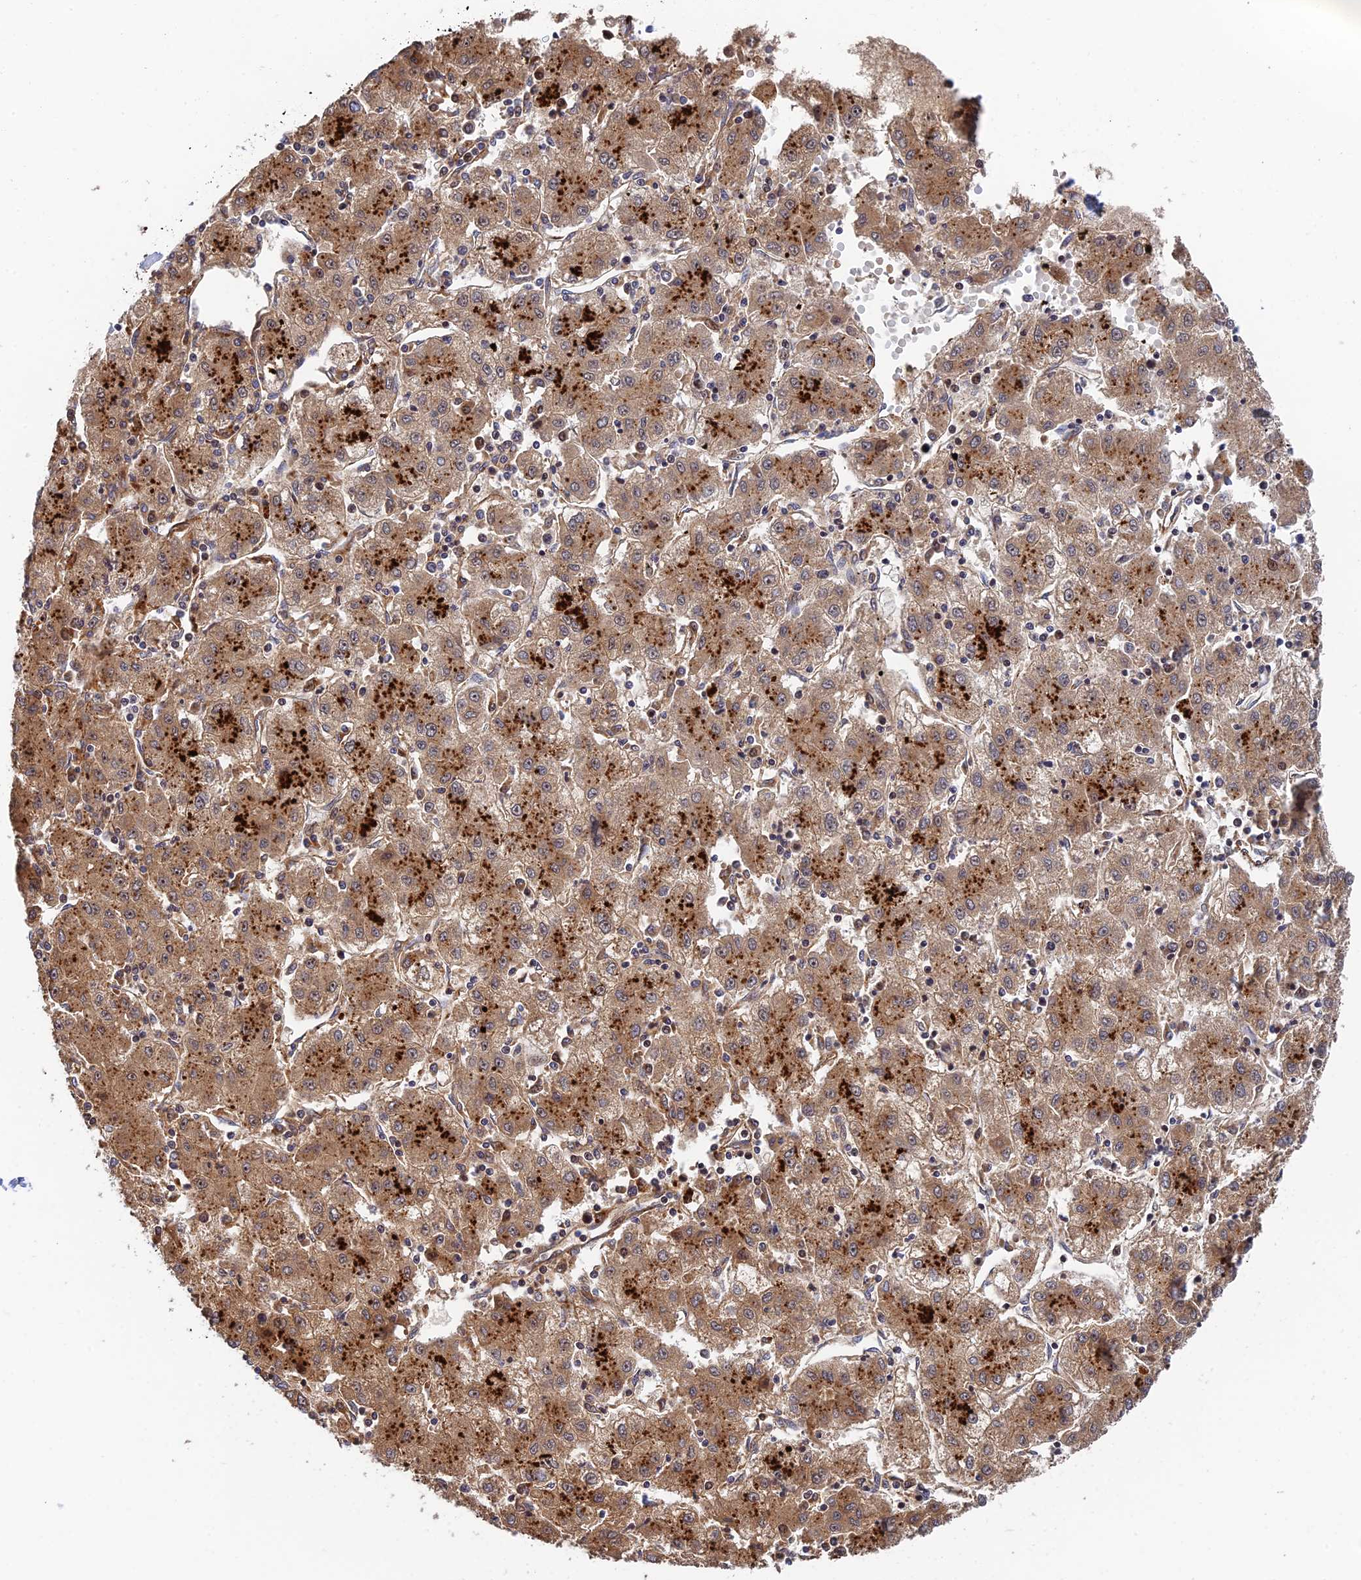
{"staining": {"intensity": "moderate", "quantity": ">75%", "location": "cytoplasmic/membranous"}, "tissue": "liver cancer", "cell_type": "Tumor cells", "image_type": "cancer", "snomed": [{"axis": "morphology", "description": "Carcinoma, Hepatocellular, NOS"}, {"axis": "topography", "description": "Liver"}], "caption": "Moderate cytoplasmic/membranous expression for a protein is appreciated in about >75% of tumor cells of liver cancer (hepatocellular carcinoma) using immunohistochemistry (IHC).", "gene": "PPP2R3C", "patient": {"sex": "male", "age": 72}}